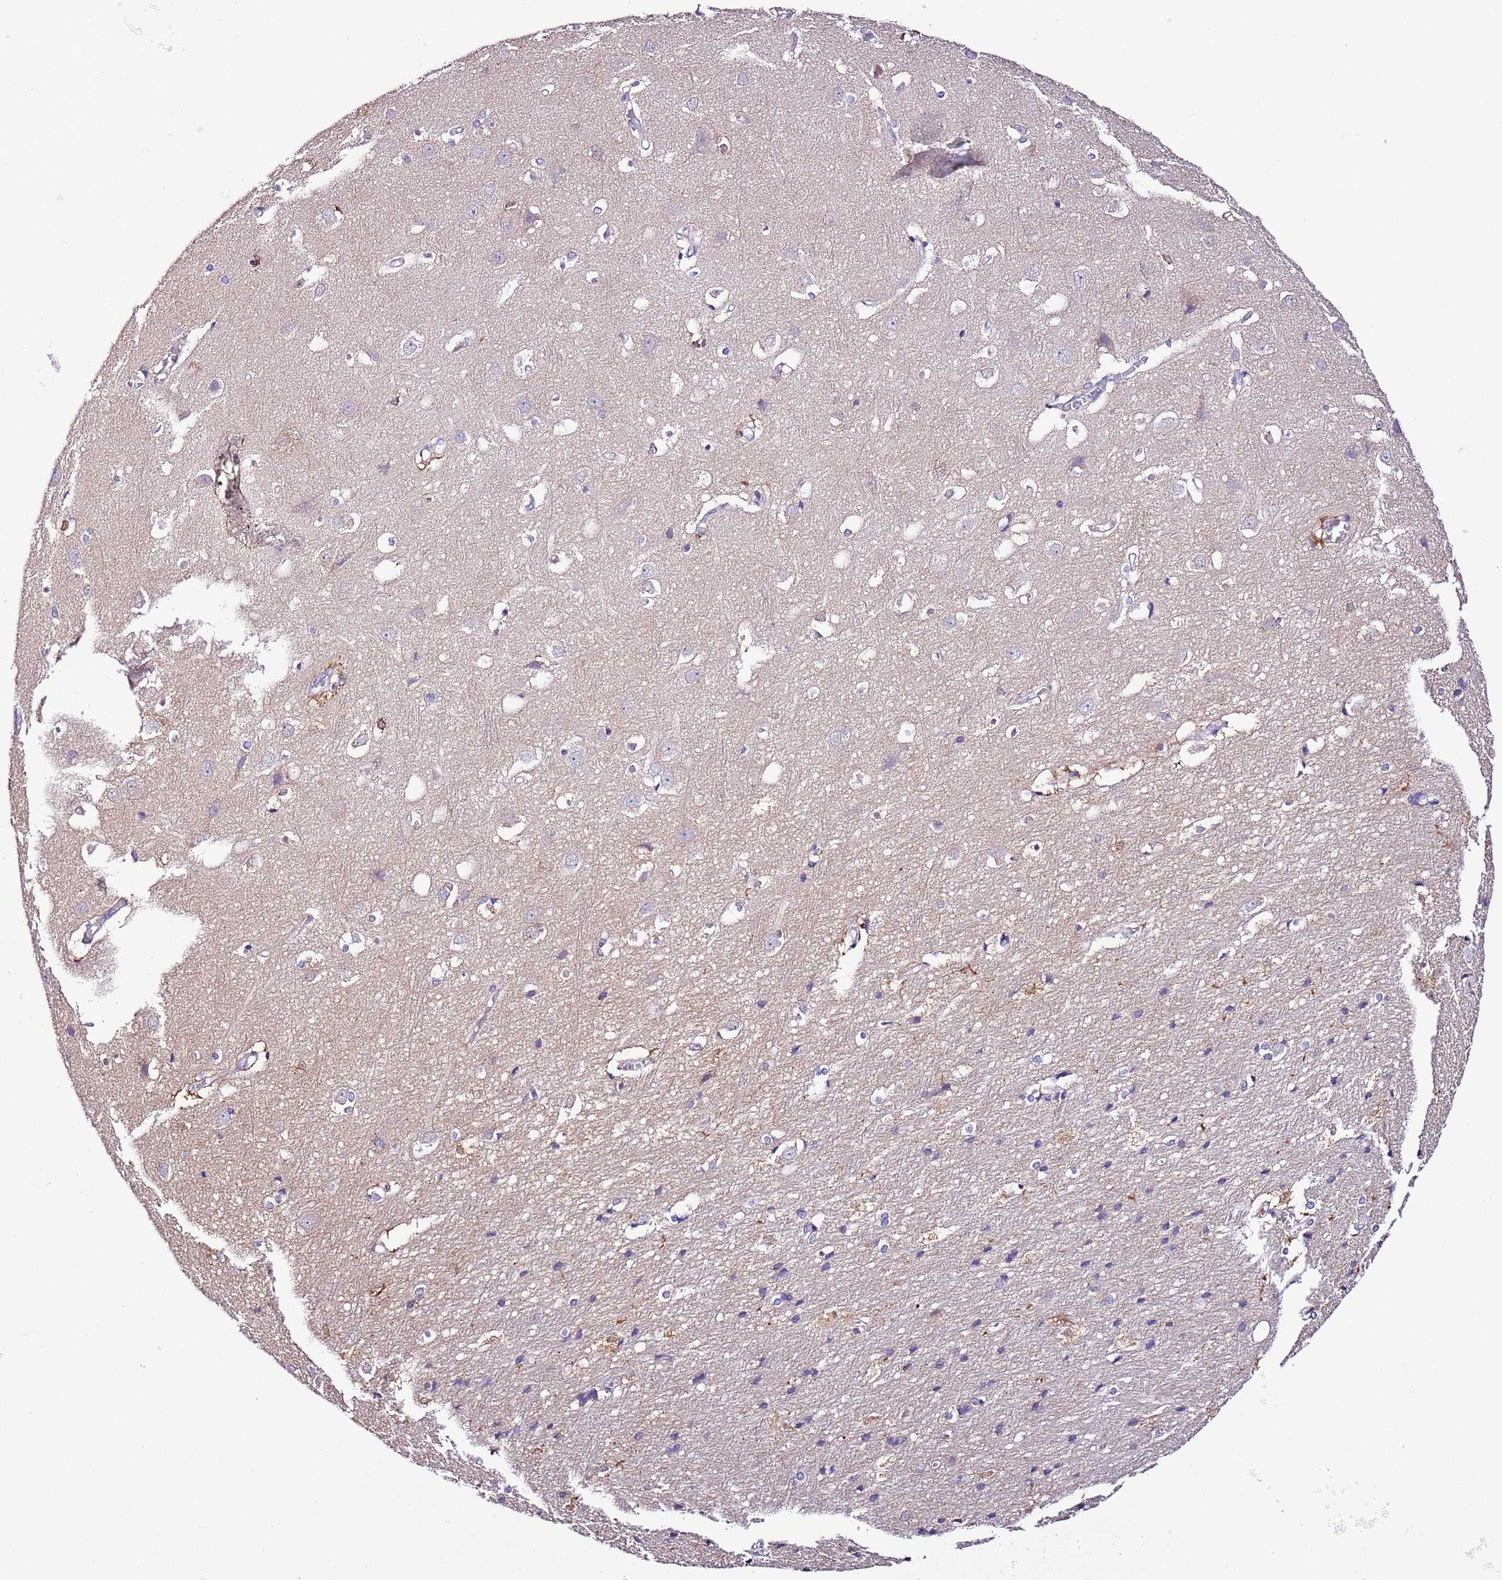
{"staining": {"intensity": "negative", "quantity": "none", "location": "none"}, "tissue": "cerebral cortex", "cell_type": "Endothelial cells", "image_type": "normal", "snomed": [{"axis": "morphology", "description": "Normal tissue, NOS"}, {"axis": "topography", "description": "Cerebral cortex"}], "caption": "DAB immunohistochemical staining of normal cerebral cortex demonstrates no significant positivity in endothelial cells. Brightfield microscopy of immunohistochemistry stained with DAB (3,3'-diaminobenzidine) (brown) and hematoxylin (blue), captured at high magnification.", "gene": "FAM174C", "patient": {"sex": "male", "age": 54}}